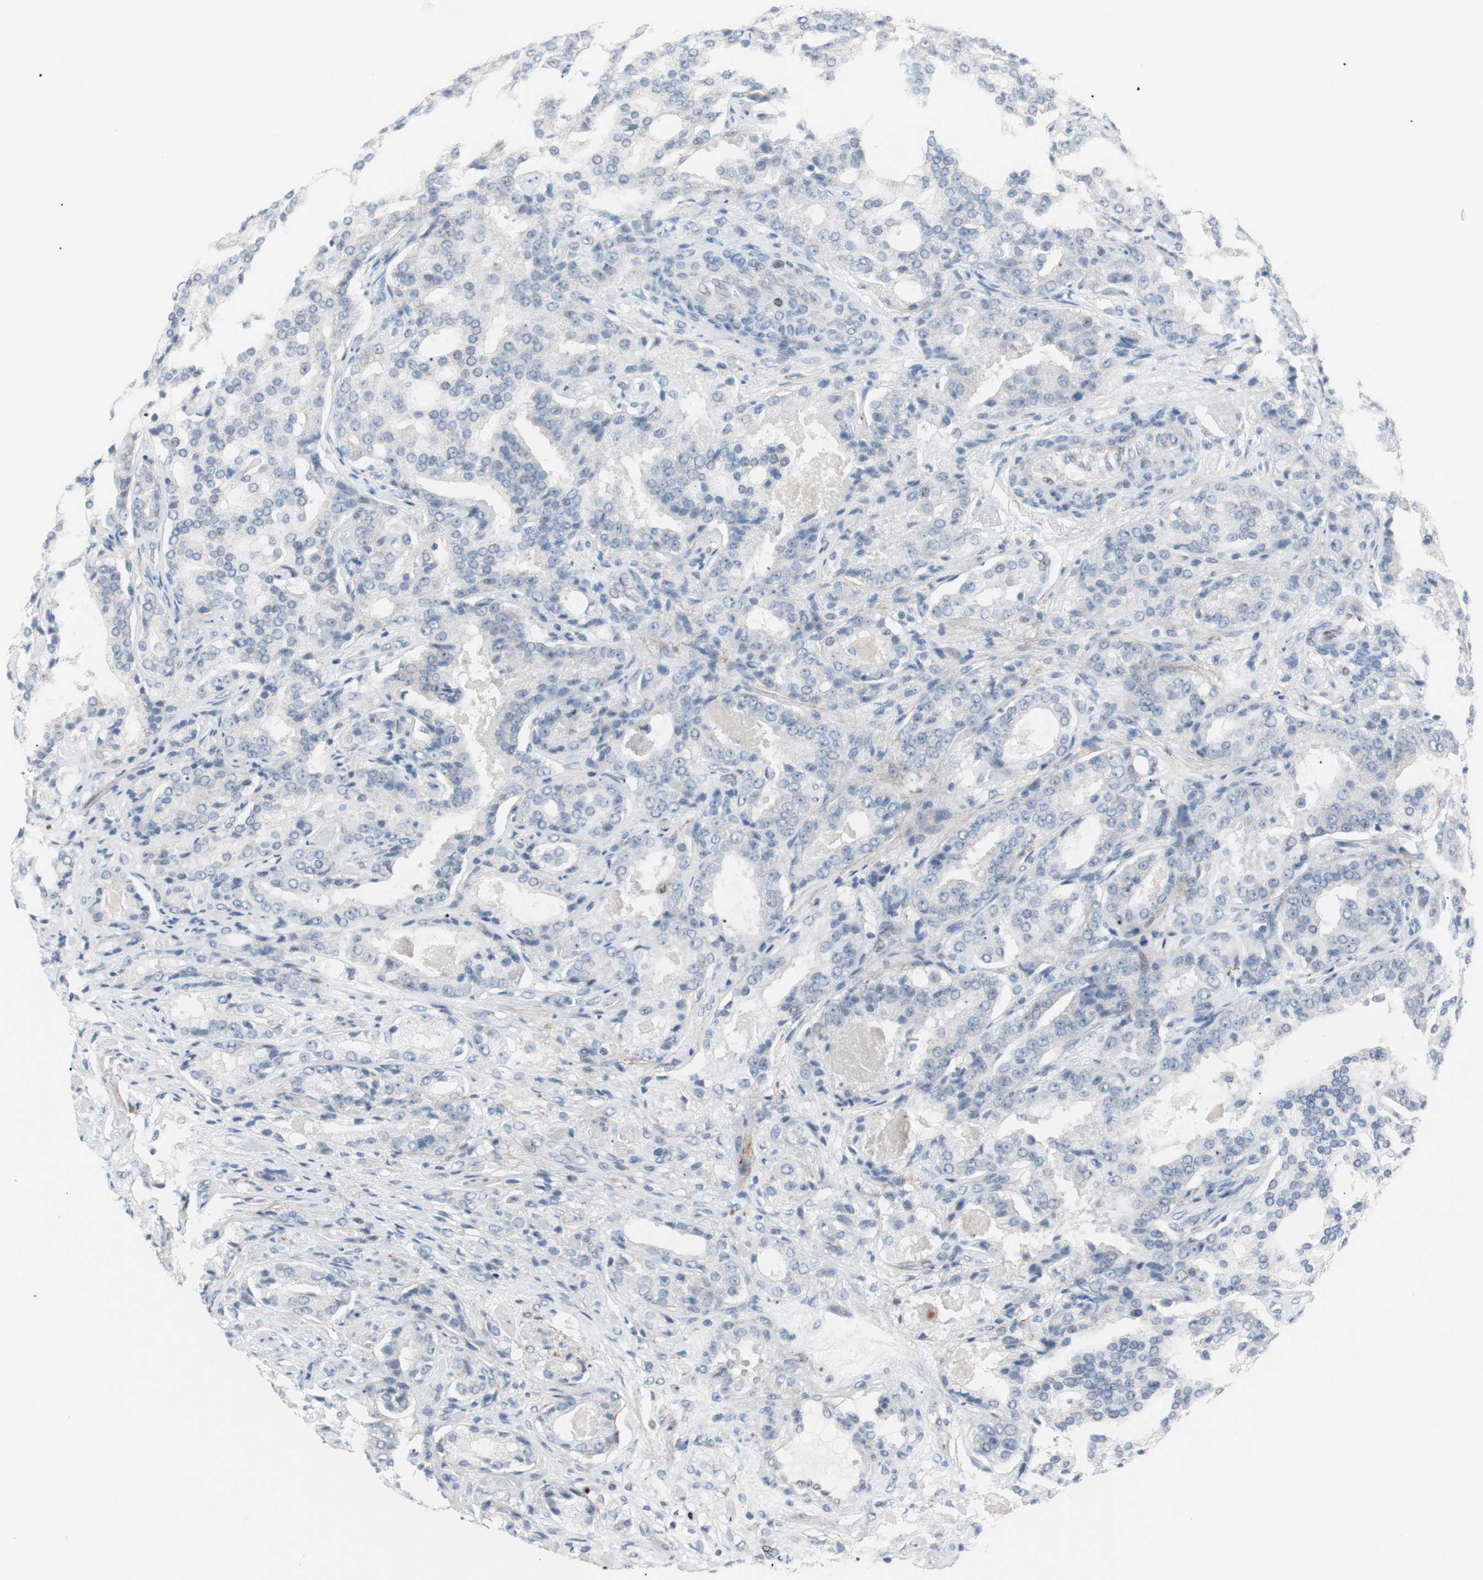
{"staining": {"intensity": "negative", "quantity": "none", "location": "none"}, "tissue": "prostate cancer", "cell_type": "Tumor cells", "image_type": "cancer", "snomed": [{"axis": "morphology", "description": "Adenocarcinoma, High grade"}, {"axis": "topography", "description": "Prostate"}], "caption": "A histopathology image of human adenocarcinoma (high-grade) (prostate) is negative for staining in tumor cells.", "gene": "FOSL1", "patient": {"sex": "male", "age": 72}}